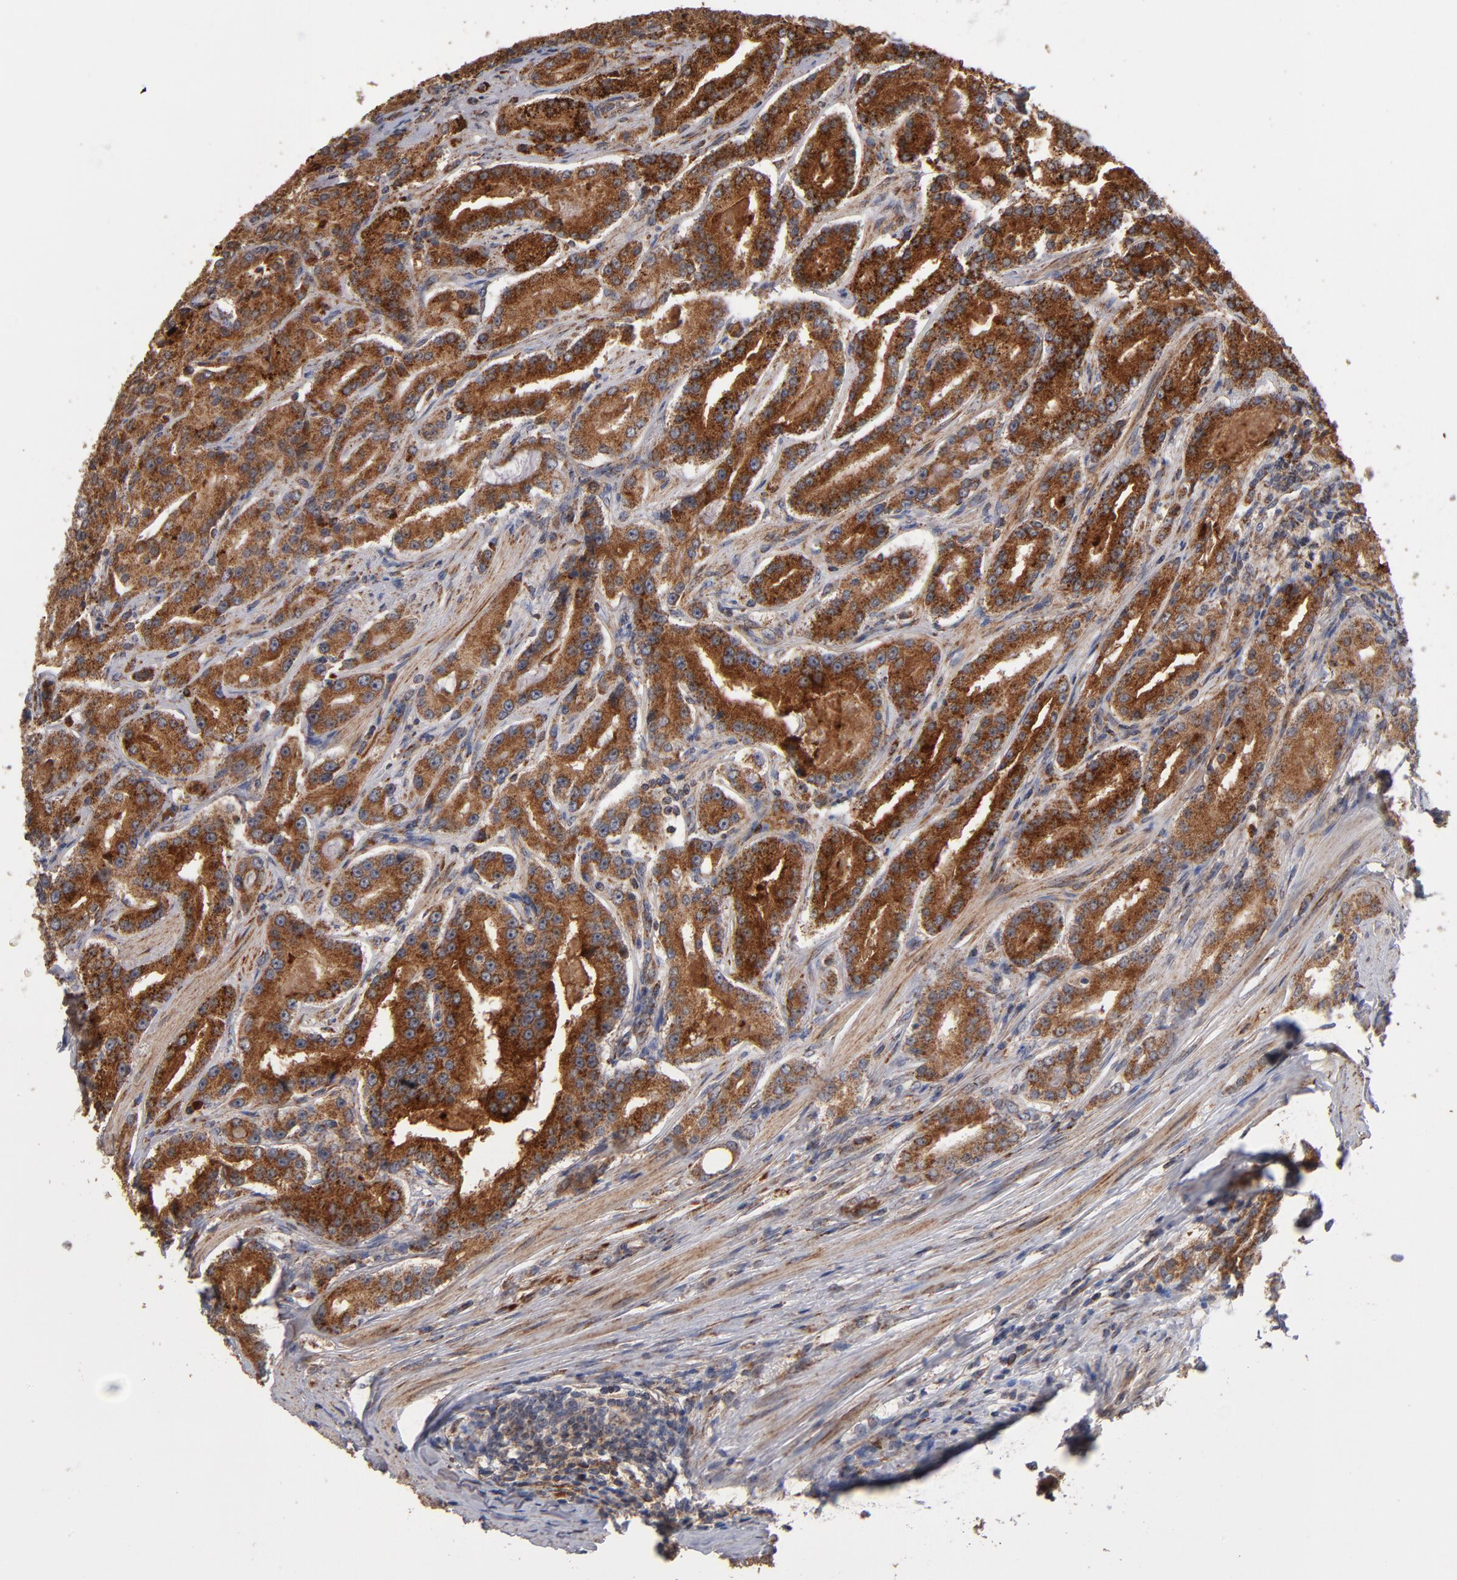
{"staining": {"intensity": "moderate", "quantity": ">75%", "location": "cytoplasmic/membranous"}, "tissue": "prostate cancer", "cell_type": "Tumor cells", "image_type": "cancer", "snomed": [{"axis": "morphology", "description": "Adenocarcinoma, Medium grade"}, {"axis": "topography", "description": "Prostate"}], "caption": "Brown immunohistochemical staining in human prostate cancer (adenocarcinoma (medium-grade)) demonstrates moderate cytoplasmic/membranous staining in approximately >75% of tumor cells.", "gene": "MIPOL1", "patient": {"sex": "male", "age": 72}}